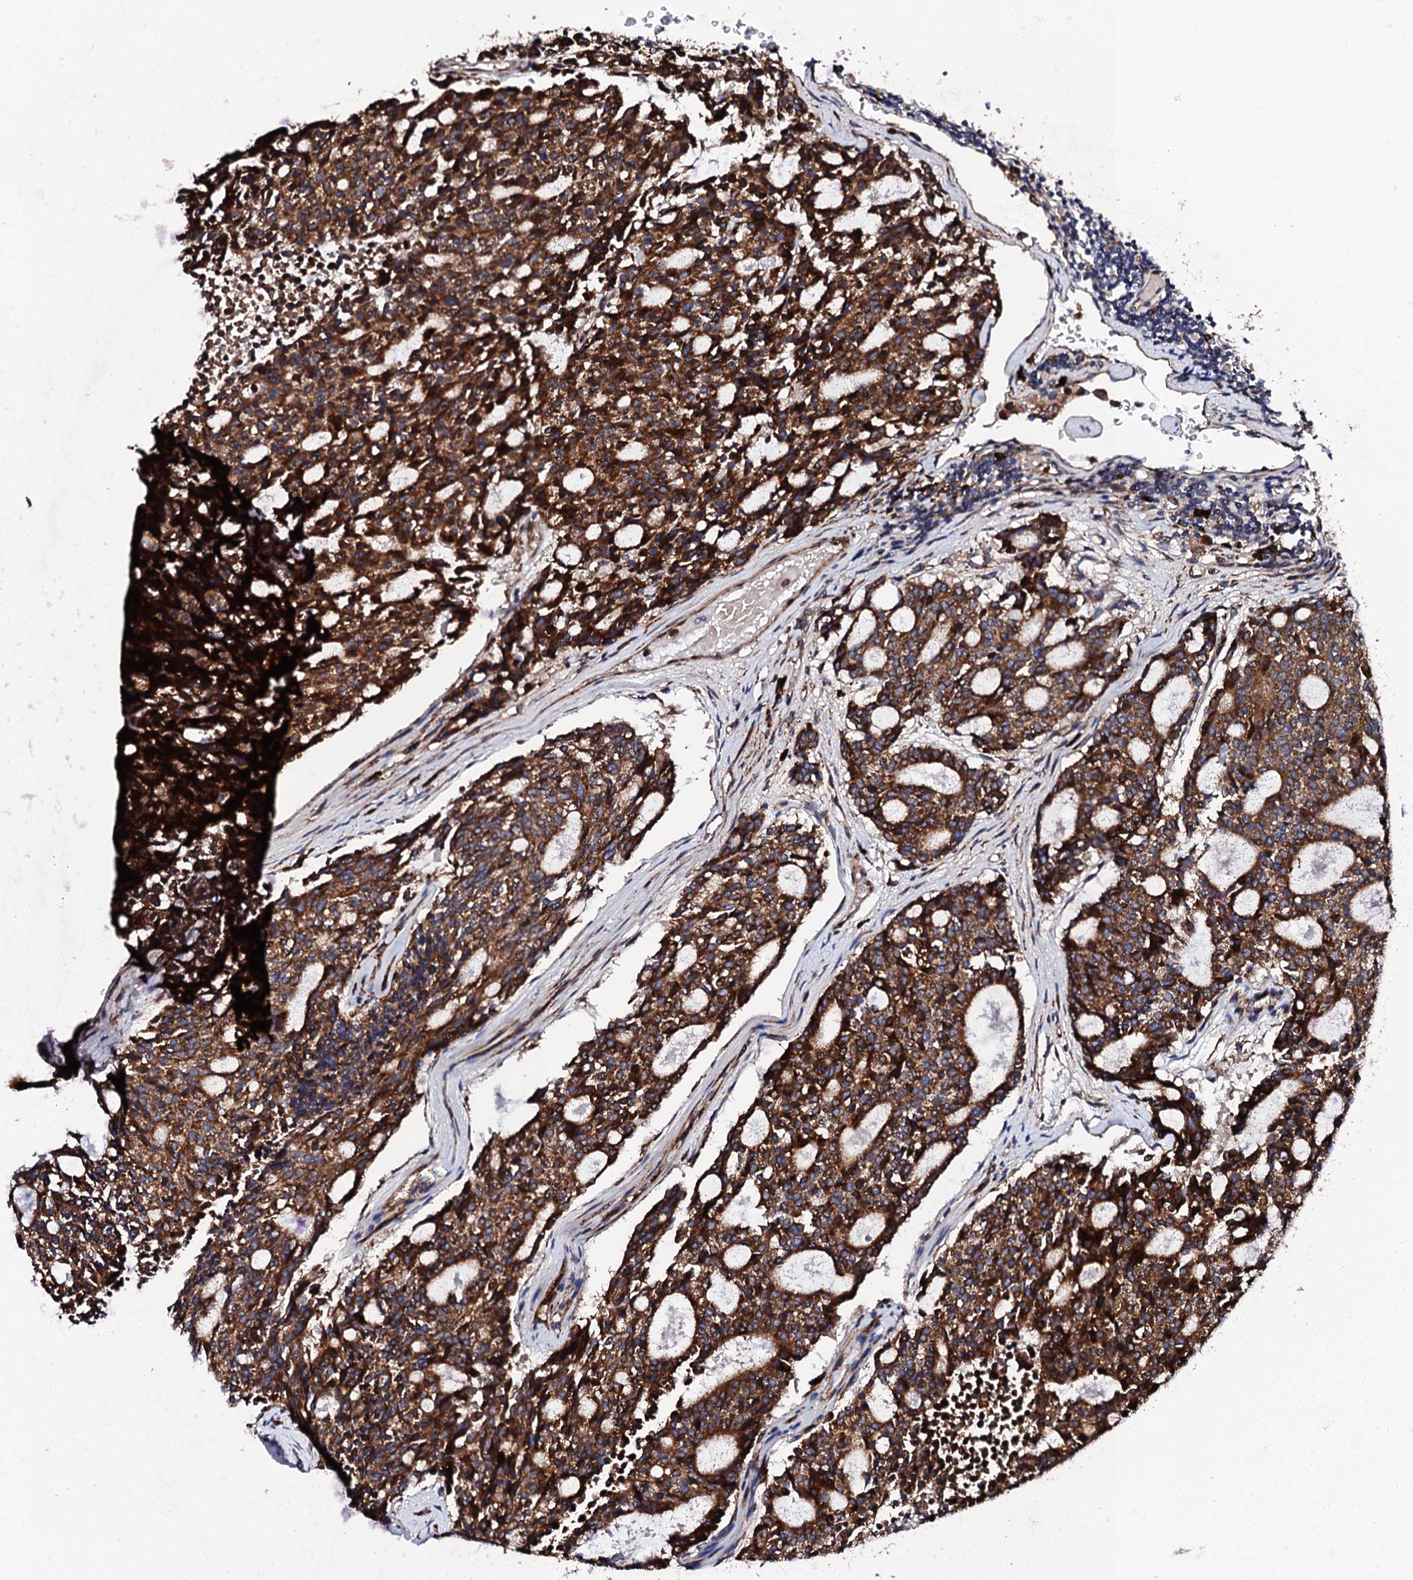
{"staining": {"intensity": "strong", "quantity": ">75%", "location": "cytoplasmic/membranous"}, "tissue": "carcinoid", "cell_type": "Tumor cells", "image_type": "cancer", "snomed": [{"axis": "morphology", "description": "Carcinoid, malignant, NOS"}, {"axis": "topography", "description": "Pancreas"}], "caption": "DAB (3,3'-diaminobenzidine) immunohistochemical staining of human carcinoid shows strong cytoplasmic/membranous protein positivity in about >75% of tumor cells.", "gene": "LIPT2", "patient": {"sex": "female", "age": 54}}